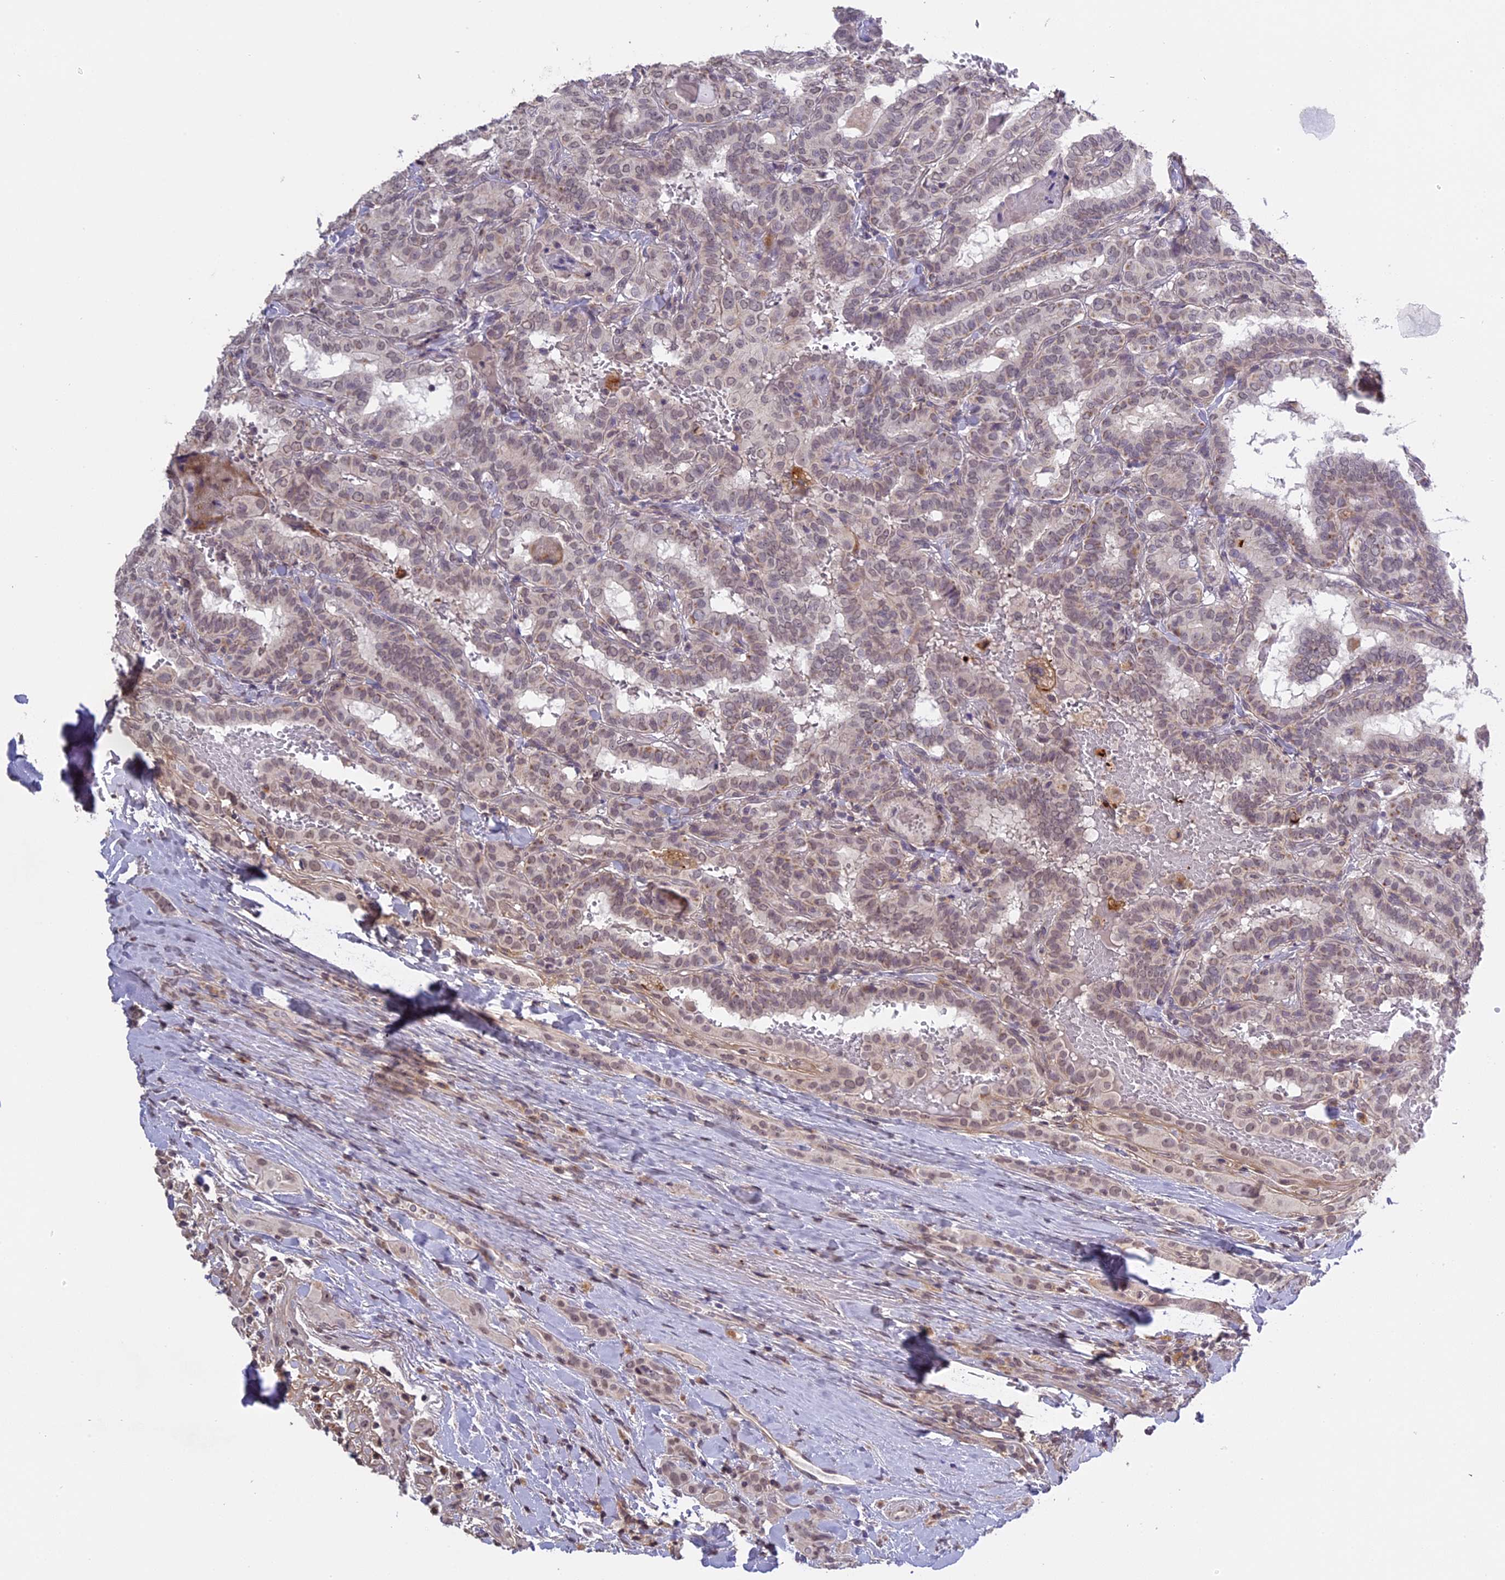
{"staining": {"intensity": "weak", "quantity": "25%-75%", "location": "nuclear"}, "tissue": "thyroid cancer", "cell_type": "Tumor cells", "image_type": "cancer", "snomed": [{"axis": "morphology", "description": "Papillary adenocarcinoma, NOS"}, {"axis": "topography", "description": "Thyroid gland"}], "caption": "Weak nuclear positivity is seen in approximately 25%-75% of tumor cells in thyroid papillary adenocarcinoma. The protein of interest is stained brown, and the nuclei are stained in blue (DAB IHC with brightfield microscopy, high magnification).", "gene": "ERG28", "patient": {"sex": "female", "age": 72}}